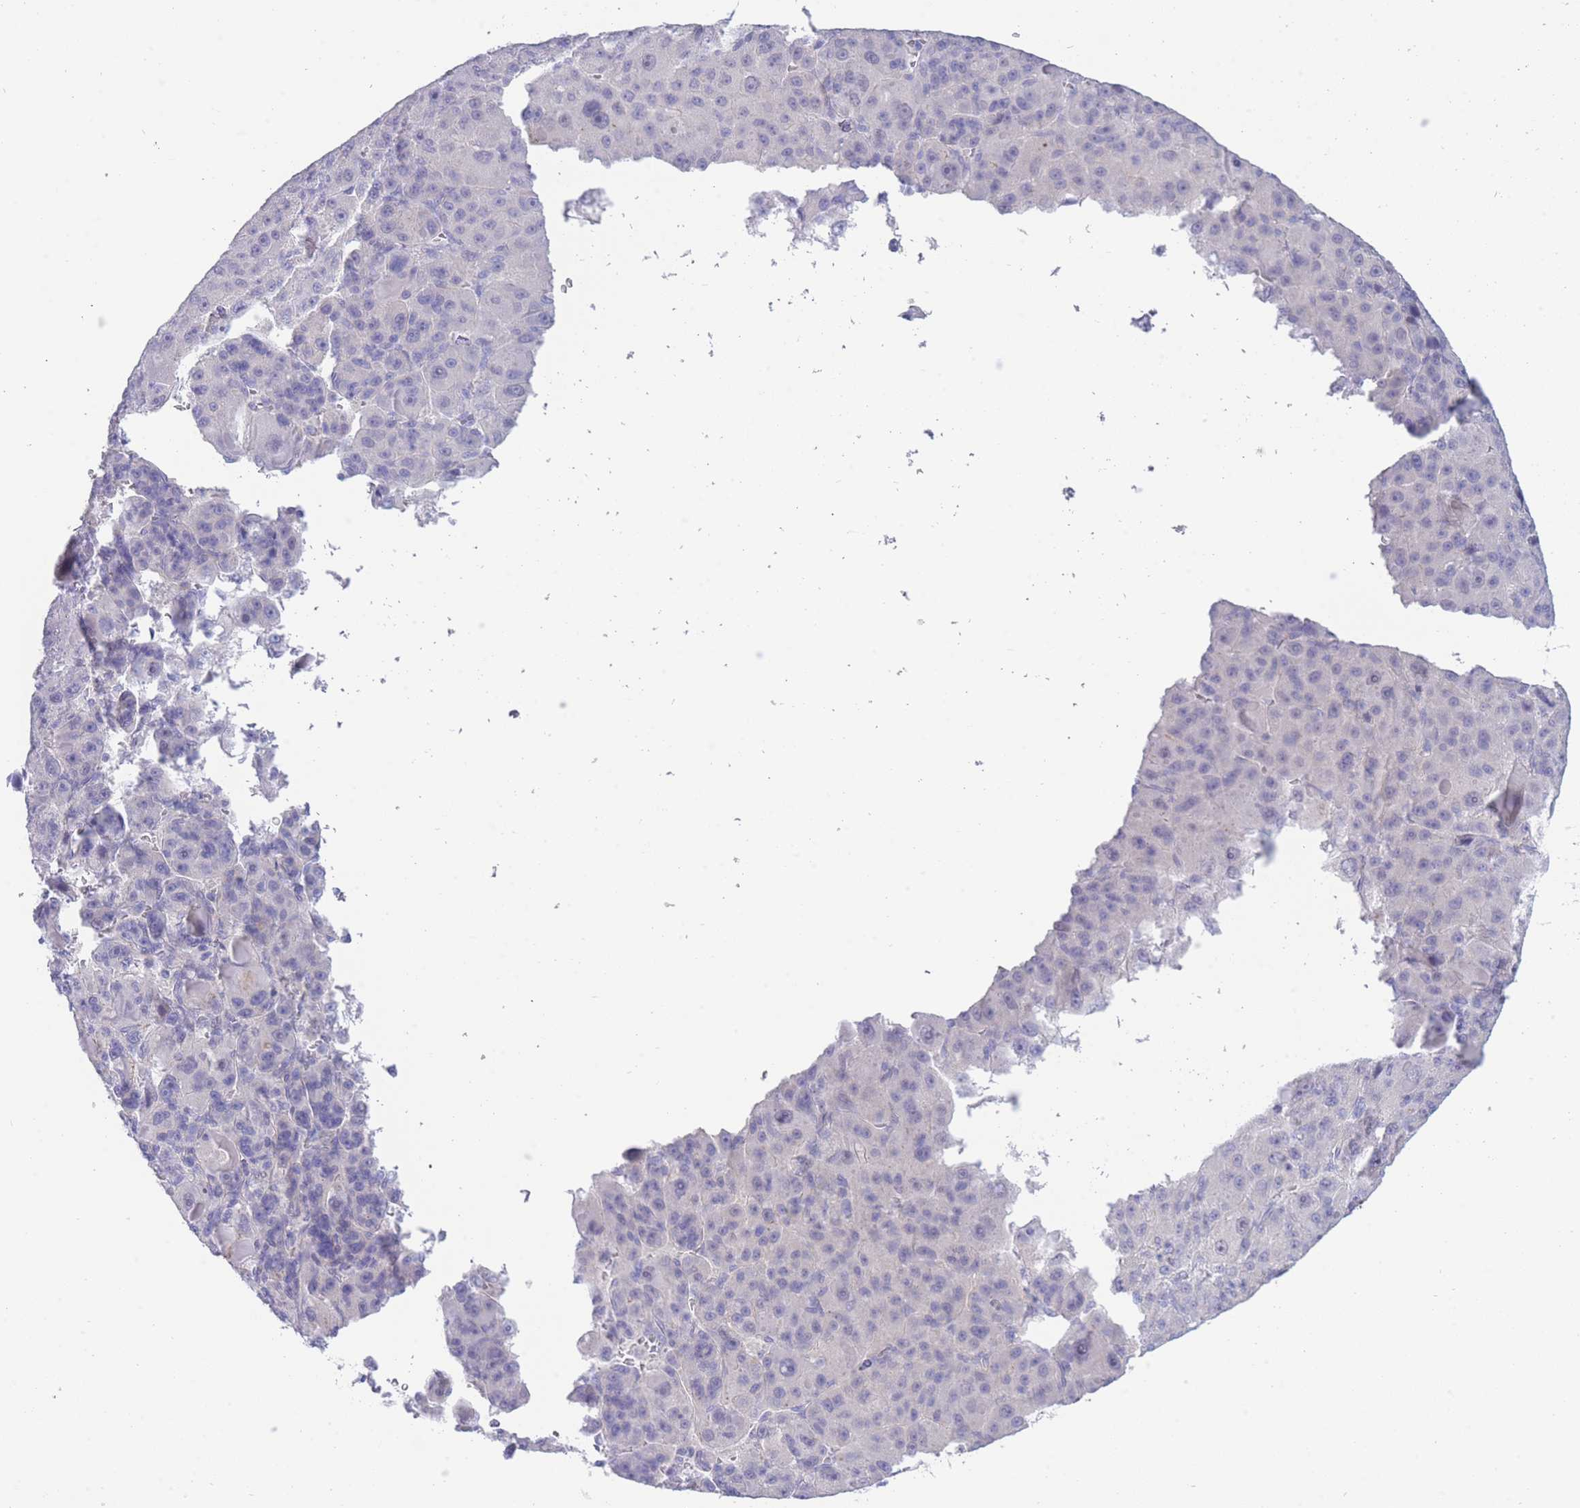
{"staining": {"intensity": "negative", "quantity": "none", "location": "none"}, "tissue": "liver cancer", "cell_type": "Tumor cells", "image_type": "cancer", "snomed": [{"axis": "morphology", "description": "Carcinoma, Hepatocellular, NOS"}, {"axis": "topography", "description": "Liver"}], "caption": "Immunohistochemistry (IHC) image of neoplastic tissue: liver hepatocellular carcinoma stained with DAB shows no significant protein expression in tumor cells.", "gene": "PRR23B", "patient": {"sex": "male", "age": 76}}